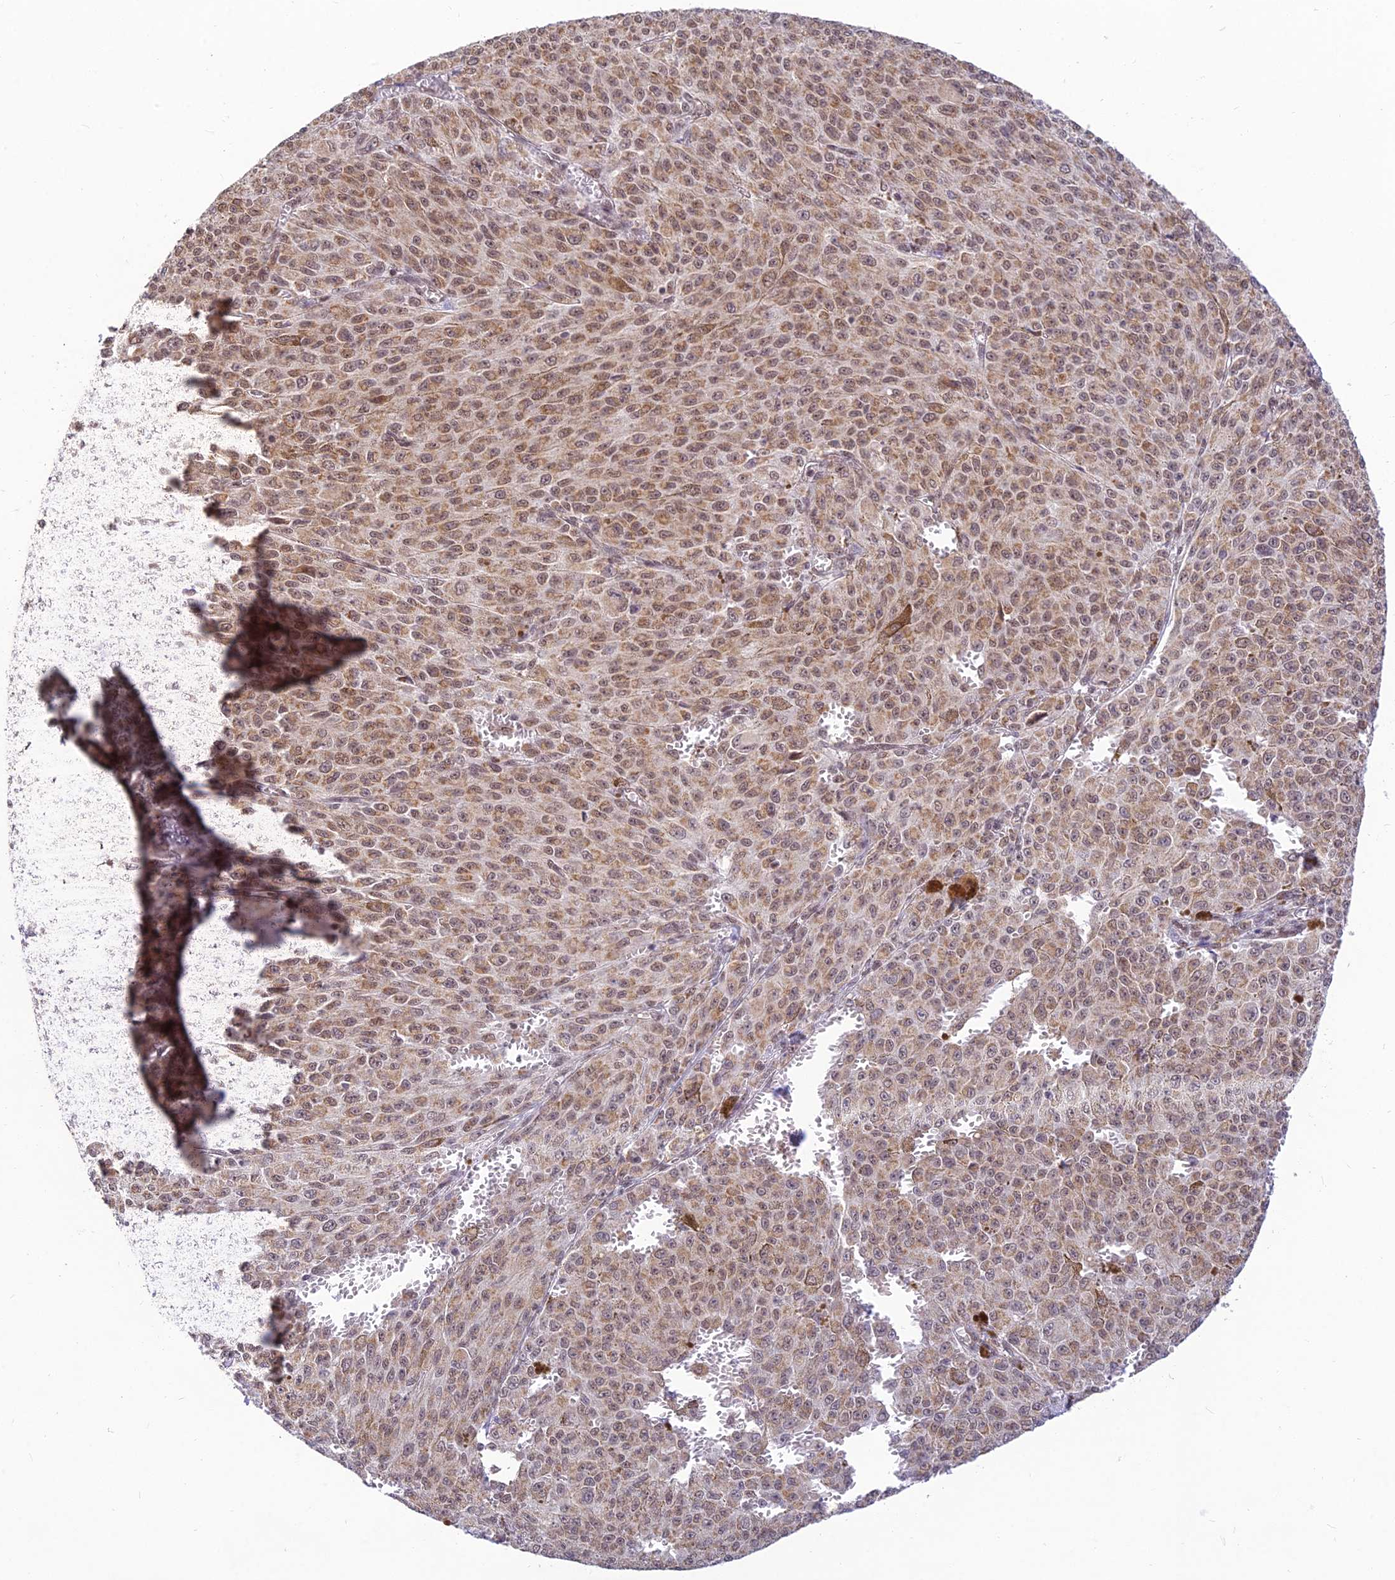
{"staining": {"intensity": "moderate", "quantity": ">75%", "location": "nuclear"}, "tissue": "melanoma", "cell_type": "Tumor cells", "image_type": "cancer", "snomed": [{"axis": "morphology", "description": "Malignant melanoma, NOS"}, {"axis": "topography", "description": "Skin"}], "caption": "The micrograph displays immunohistochemical staining of melanoma. There is moderate nuclear staining is identified in approximately >75% of tumor cells.", "gene": "MICOS13", "patient": {"sex": "female", "age": 52}}